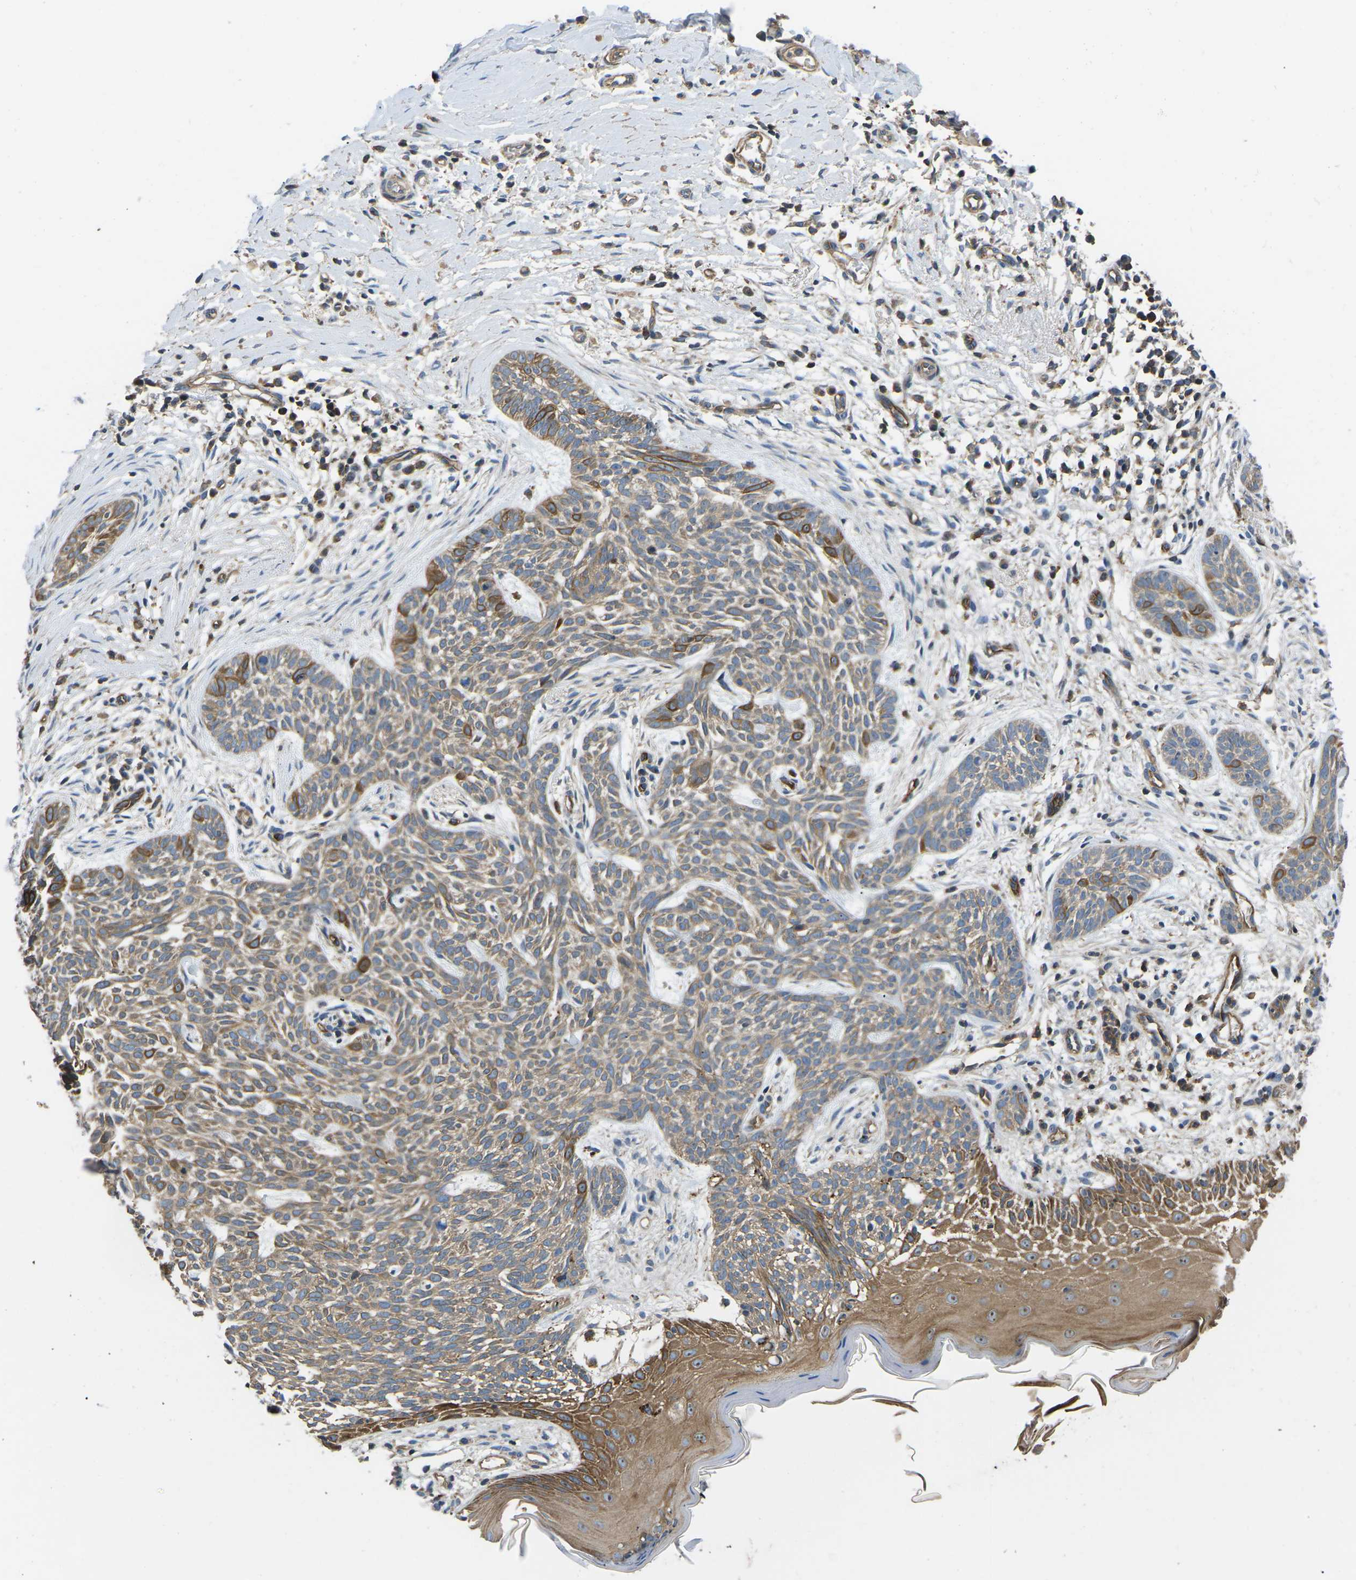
{"staining": {"intensity": "moderate", "quantity": ">75%", "location": "cytoplasmic/membranous"}, "tissue": "skin cancer", "cell_type": "Tumor cells", "image_type": "cancer", "snomed": [{"axis": "morphology", "description": "Basal cell carcinoma"}, {"axis": "topography", "description": "Skin"}], "caption": "About >75% of tumor cells in skin cancer show moderate cytoplasmic/membranous protein expression as visualized by brown immunohistochemical staining.", "gene": "KCNJ15", "patient": {"sex": "female", "age": 59}}